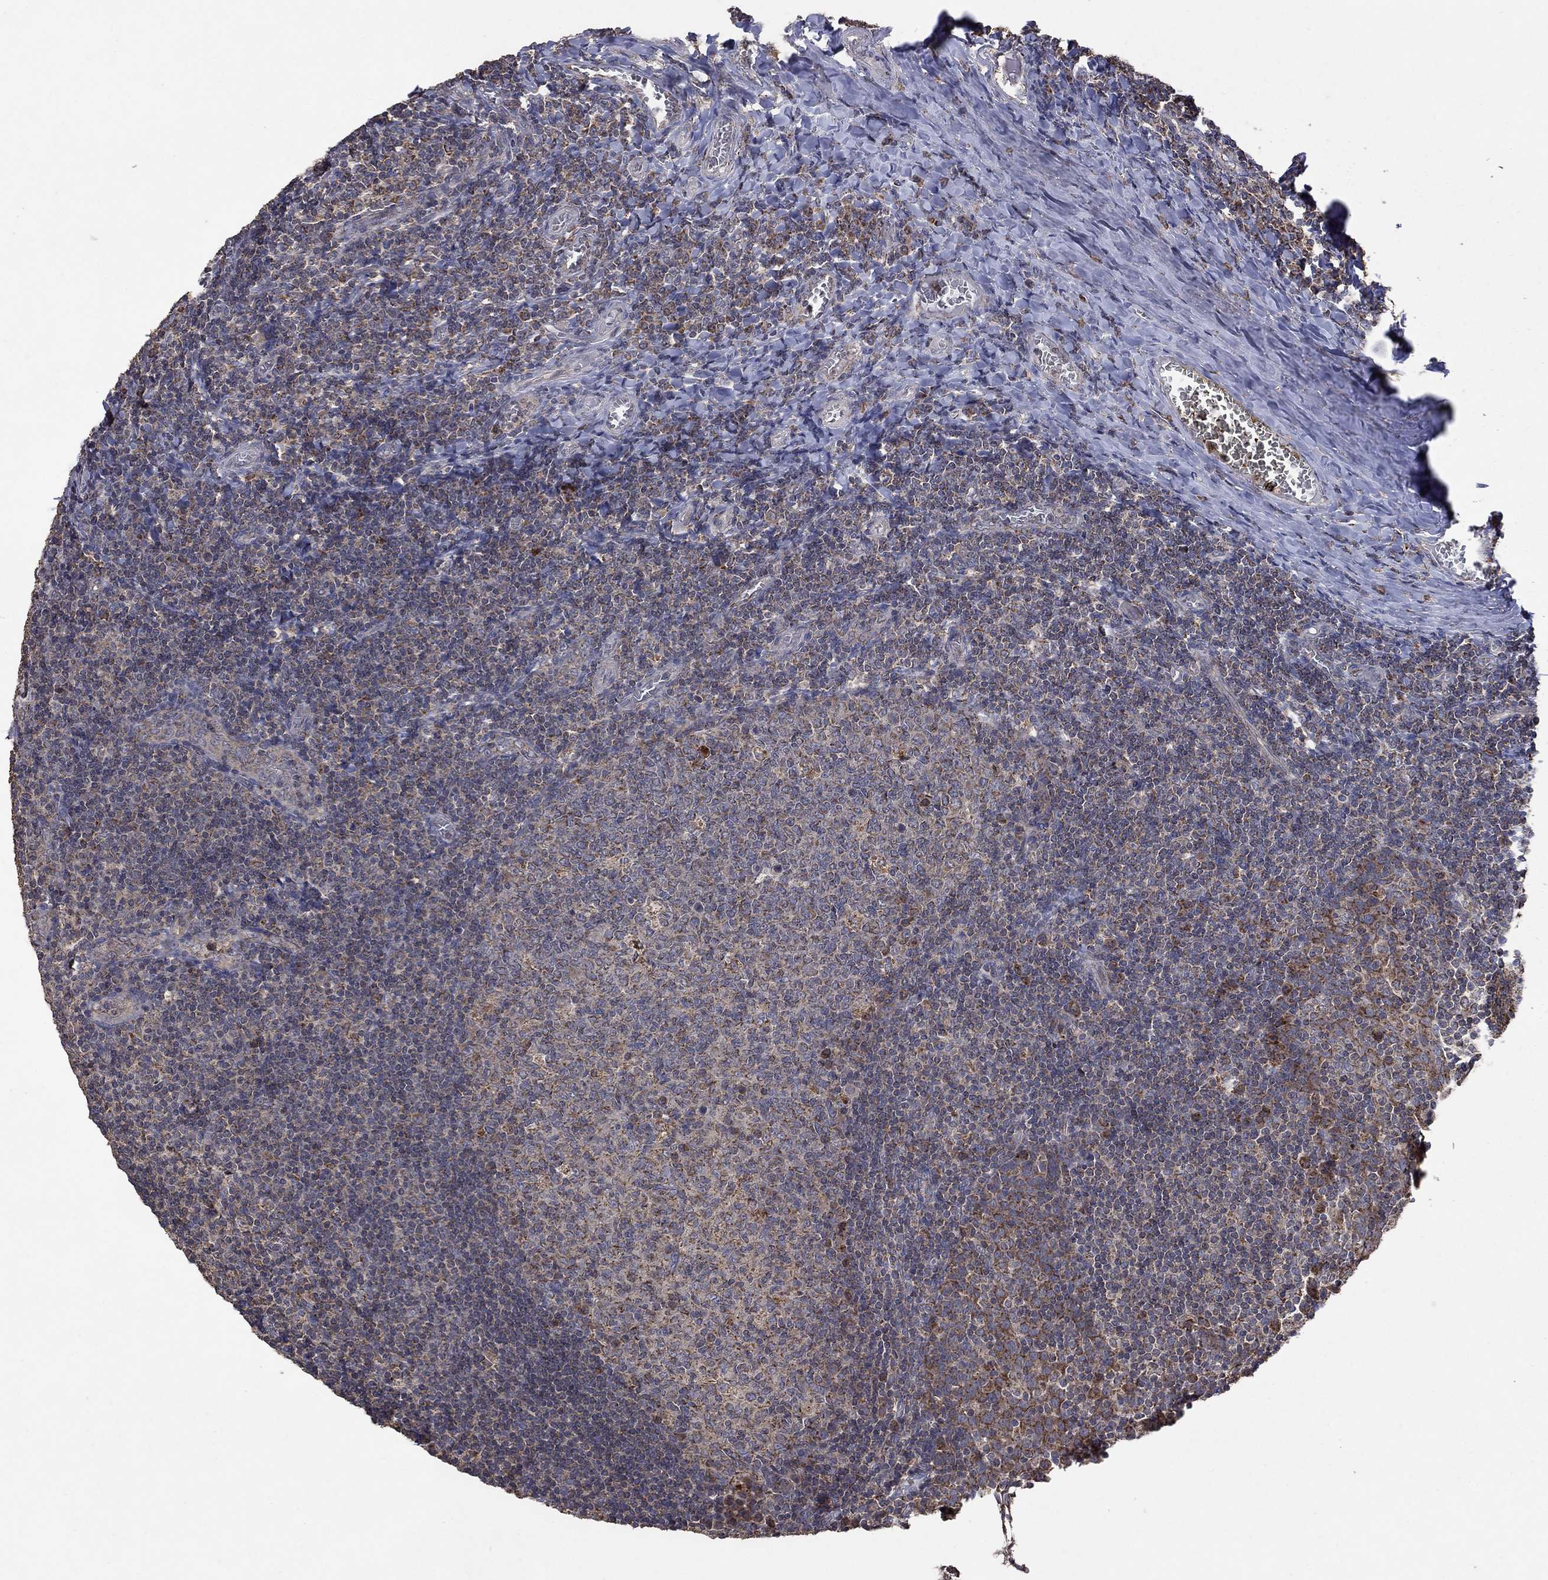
{"staining": {"intensity": "strong", "quantity": "<25%", "location": "cytoplasmic/membranous"}, "tissue": "tonsil", "cell_type": "Germinal center cells", "image_type": "normal", "snomed": [{"axis": "morphology", "description": "Normal tissue, NOS"}, {"axis": "topography", "description": "Tonsil"}], "caption": "This is a histology image of immunohistochemistry (IHC) staining of benign tonsil, which shows strong positivity in the cytoplasmic/membranous of germinal center cells.", "gene": "DPH1", "patient": {"sex": "female", "age": 13}}